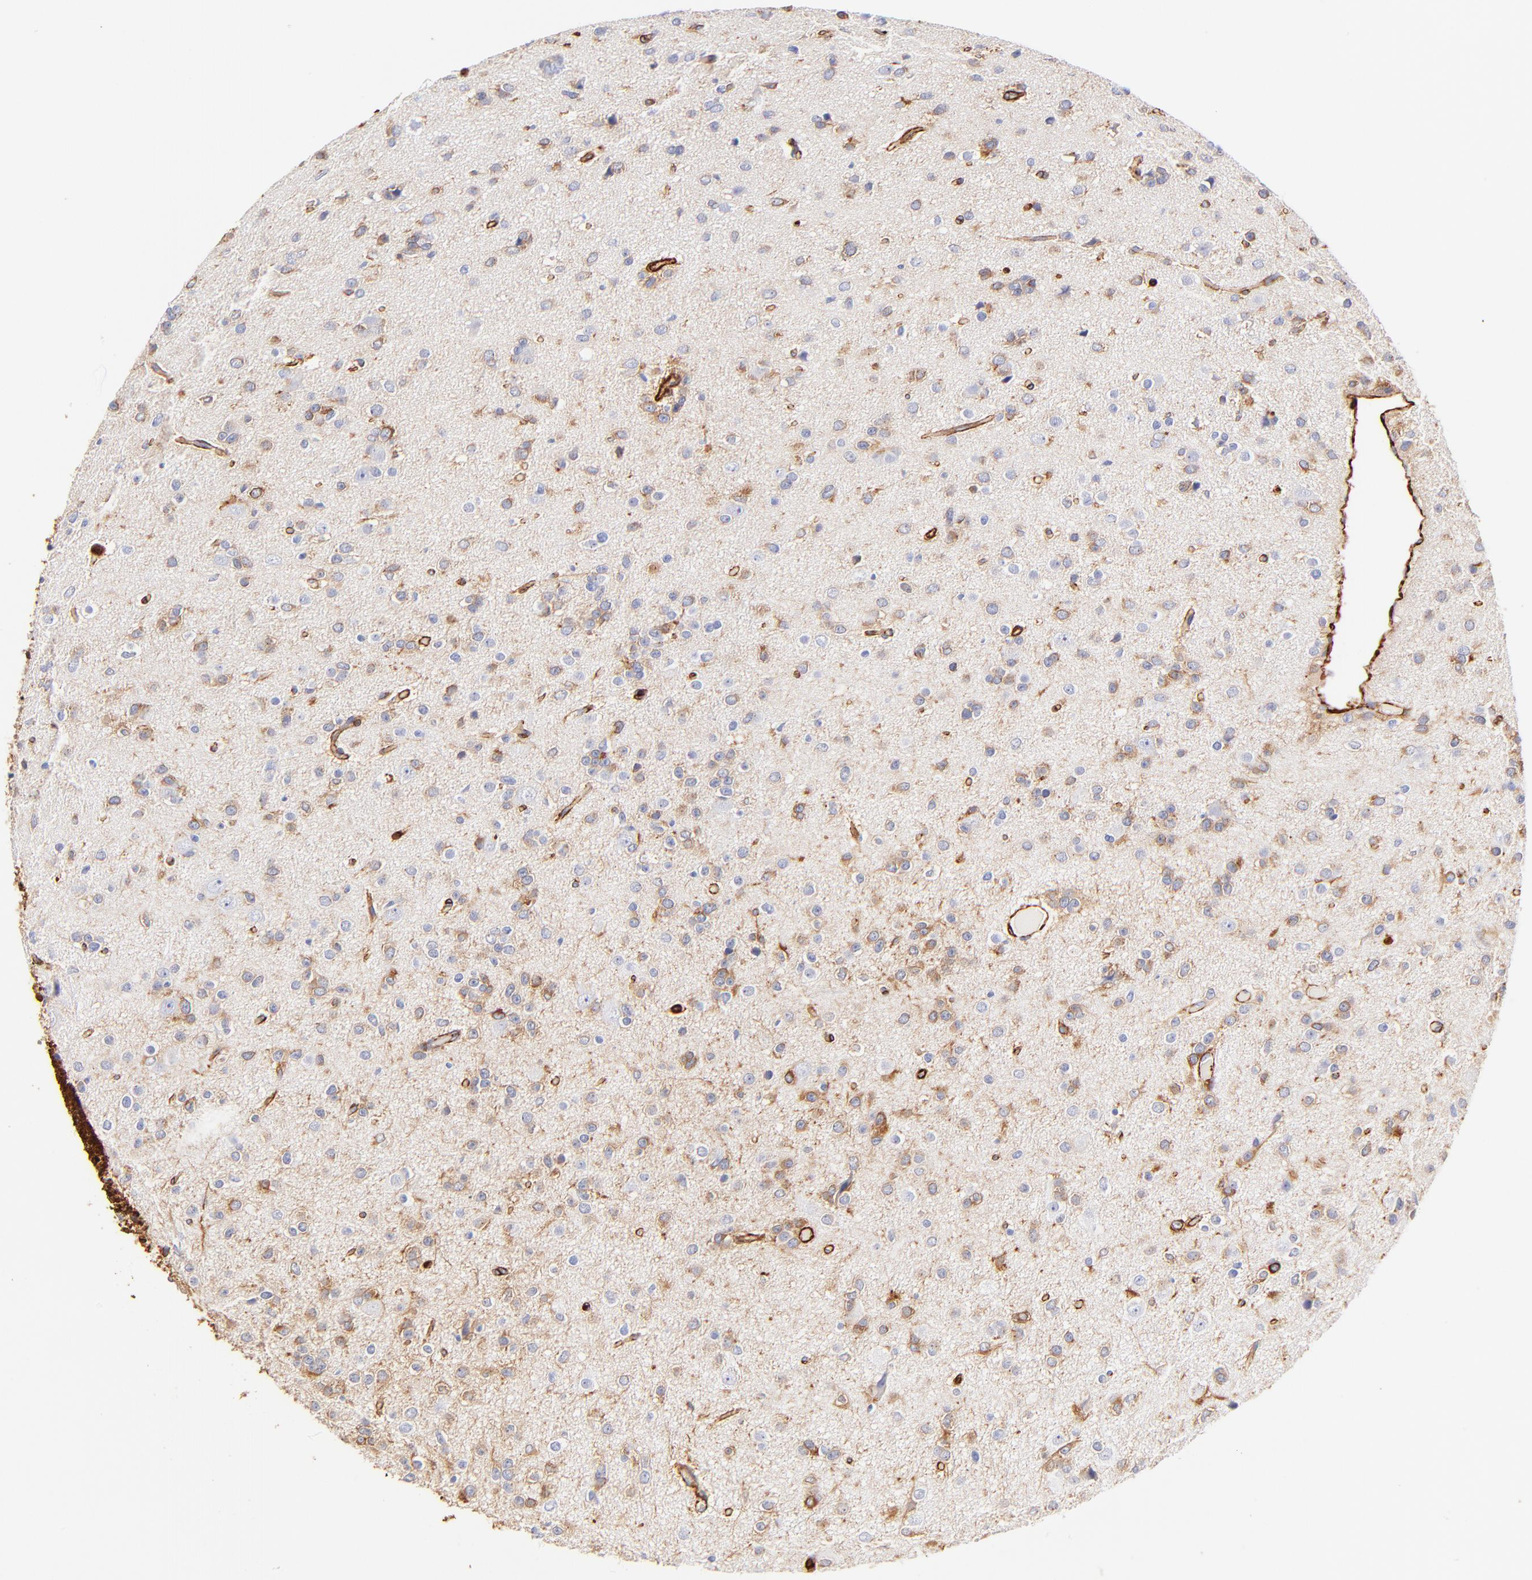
{"staining": {"intensity": "strong", "quantity": ">75%", "location": "cytoplasmic/membranous"}, "tissue": "glioma", "cell_type": "Tumor cells", "image_type": "cancer", "snomed": [{"axis": "morphology", "description": "Glioma, malignant, Low grade"}, {"axis": "topography", "description": "Brain"}], "caption": "Protein expression by immunohistochemistry displays strong cytoplasmic/membranous staining in about >75% of tumor cells in malignant glioma (low-grade).", "gene": "FLNA", "patient": {"sex": "male", "age": 42}}